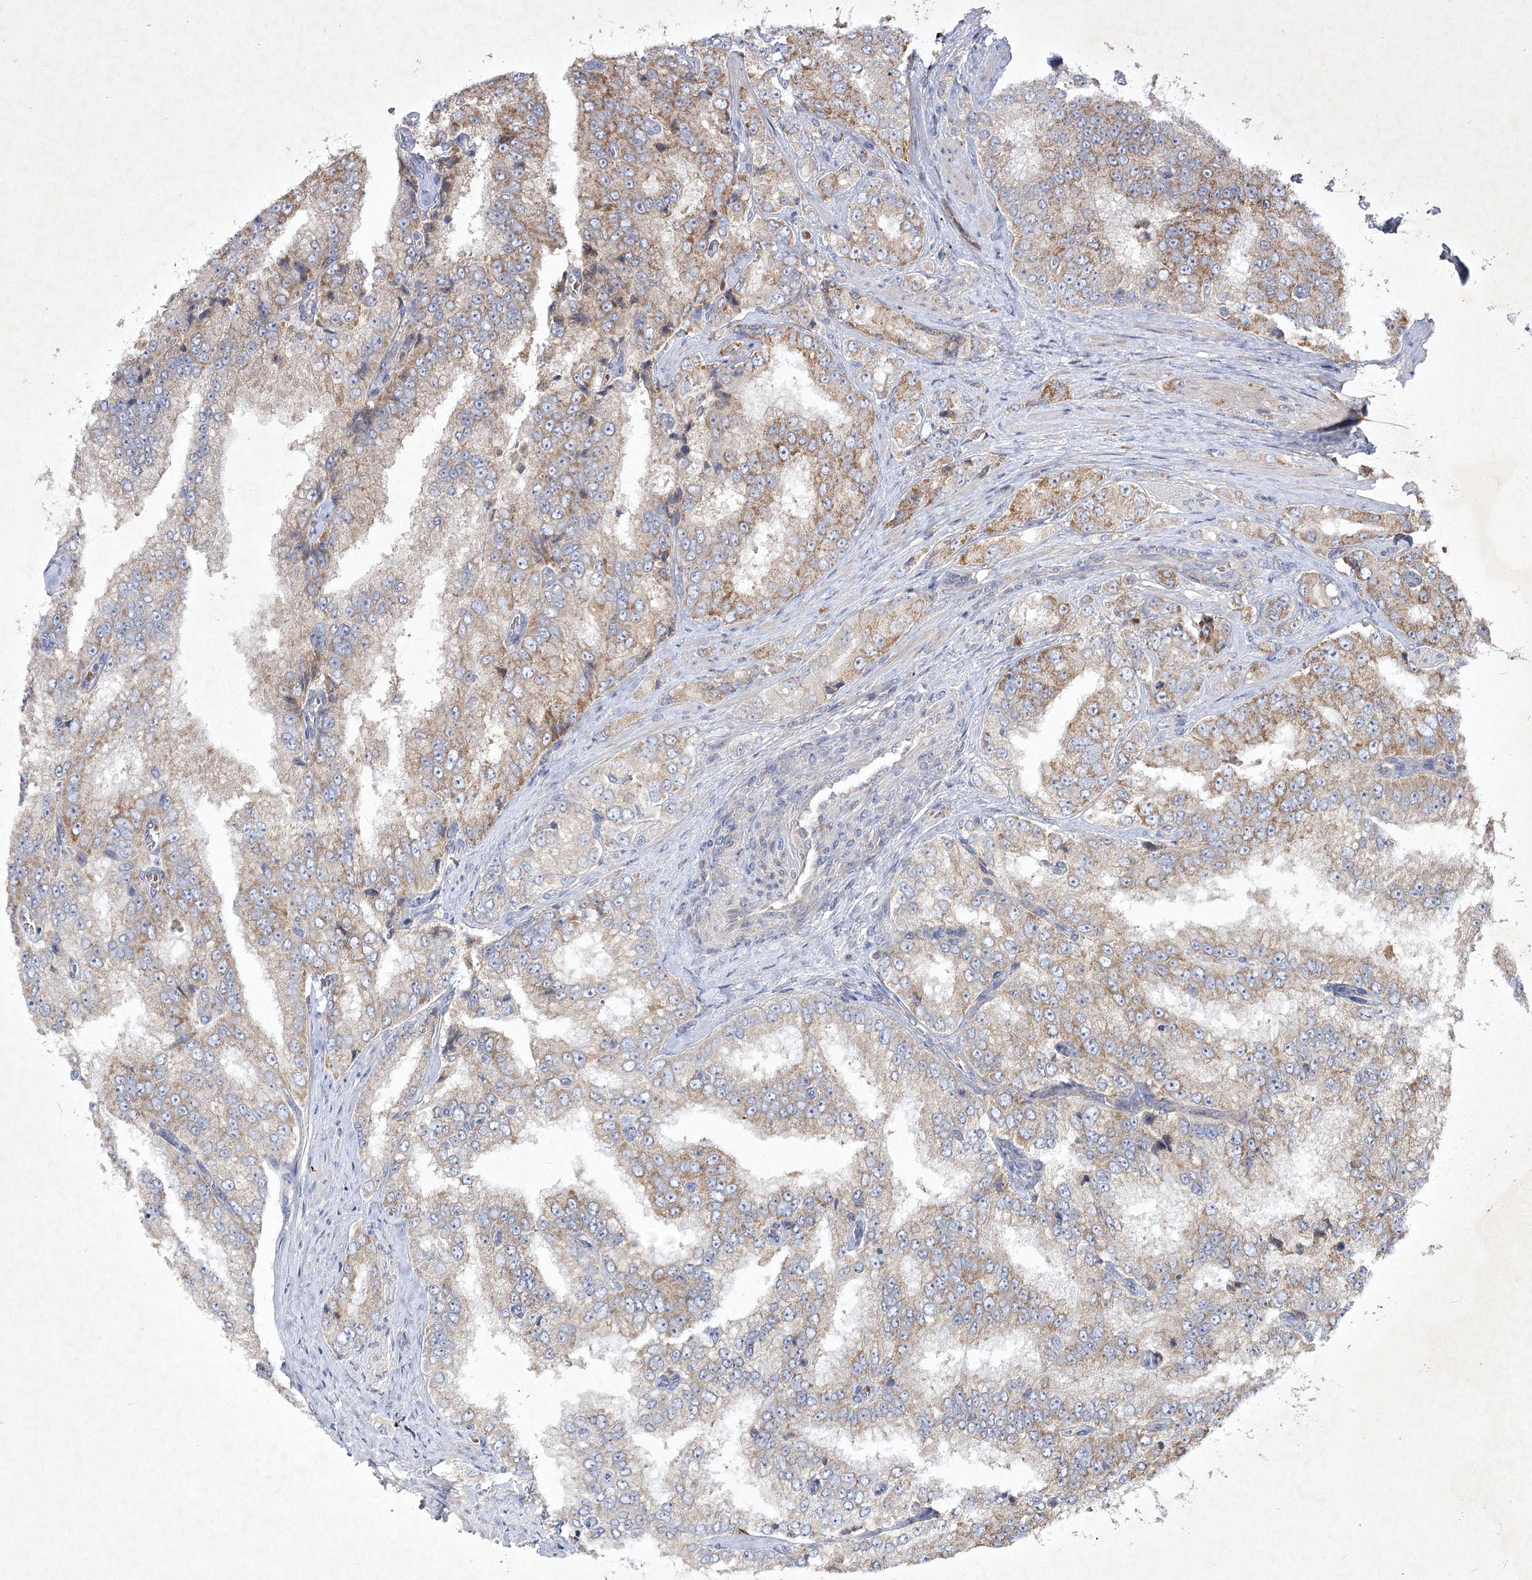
{"staining": {"intensity": "moderate", "quantity": "<25%", "location": "cytoplasmic/membranous"}, "tissue": "prostate cancer", "cell_type": "Tumor cells", "image_type": "cancer", "snomed": [{"axis": "morphology", "description": "Adenocarcinoma, High grade"}, {"axis": "topography", "description": "Prostate"}], "caption": "There is low levels of moderate cytoplasmic/membranous positivity in tumor cells of prostate cancer, as demonstrated by immunohistochemical staining (brown color).", "gene": "PYROXD2", "patient": {"sex": "male", "age": 58}}